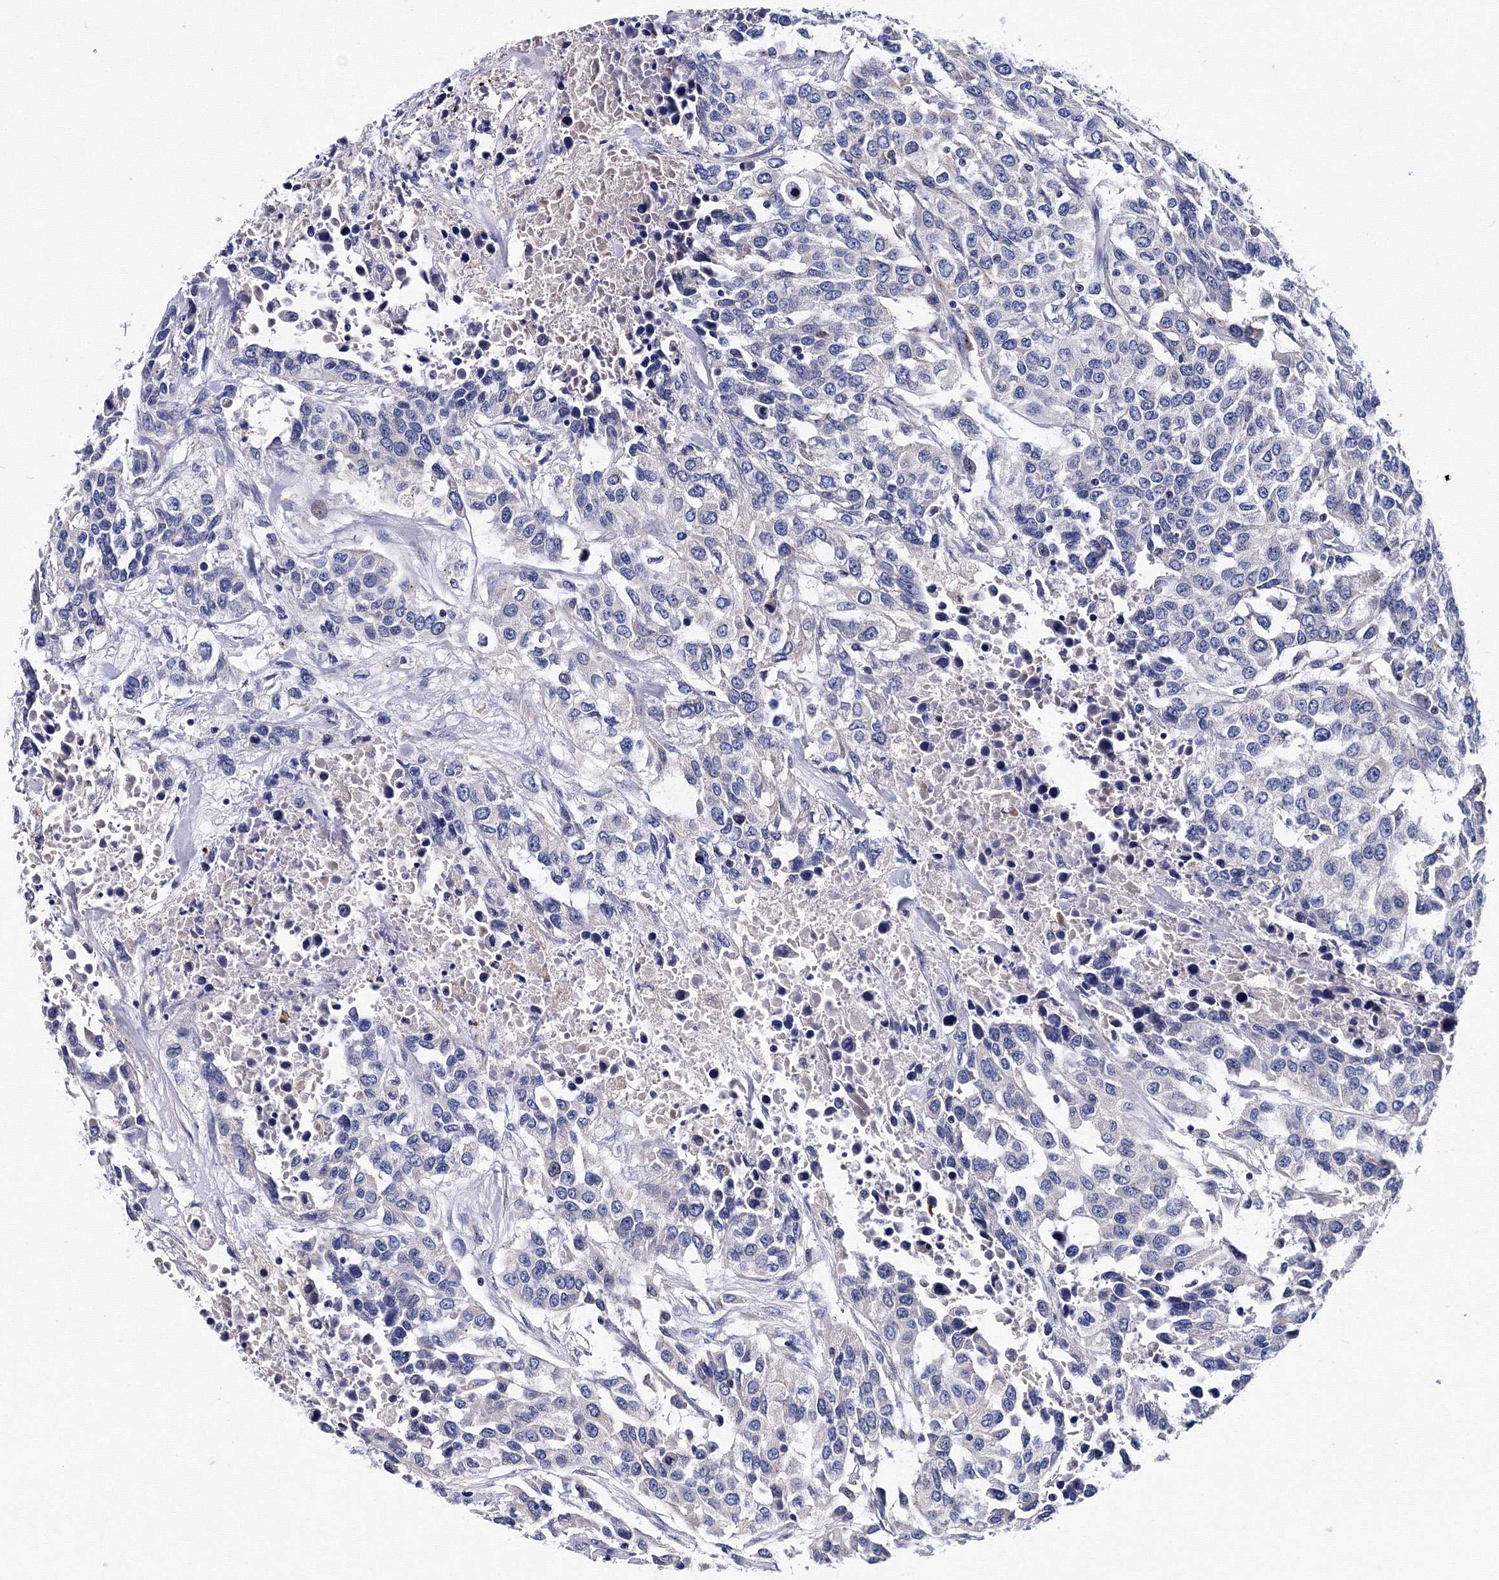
{"staining": {"intensity": "negative", "quantity": "none", "location": "none"}, "tissue": "urothelial cancer", "cell_type": "Tumor cells", "image_type": "cancer", "snomed": [{"axis": "morphology", "description": "Urothelial carcinoma, High grade"}, {"axis": "topography", "description": "Urinary bladder"}], "caption": "Immunohistochemistry photomicrograph of neoplastic tissue: urothelial cancer stained with DAB (3,3'-diaminobenzidine) reveals no significant protein positivity in tumor cells.", "gene": "TRPM2", "patient": {"sex": "female", "age": 80}}